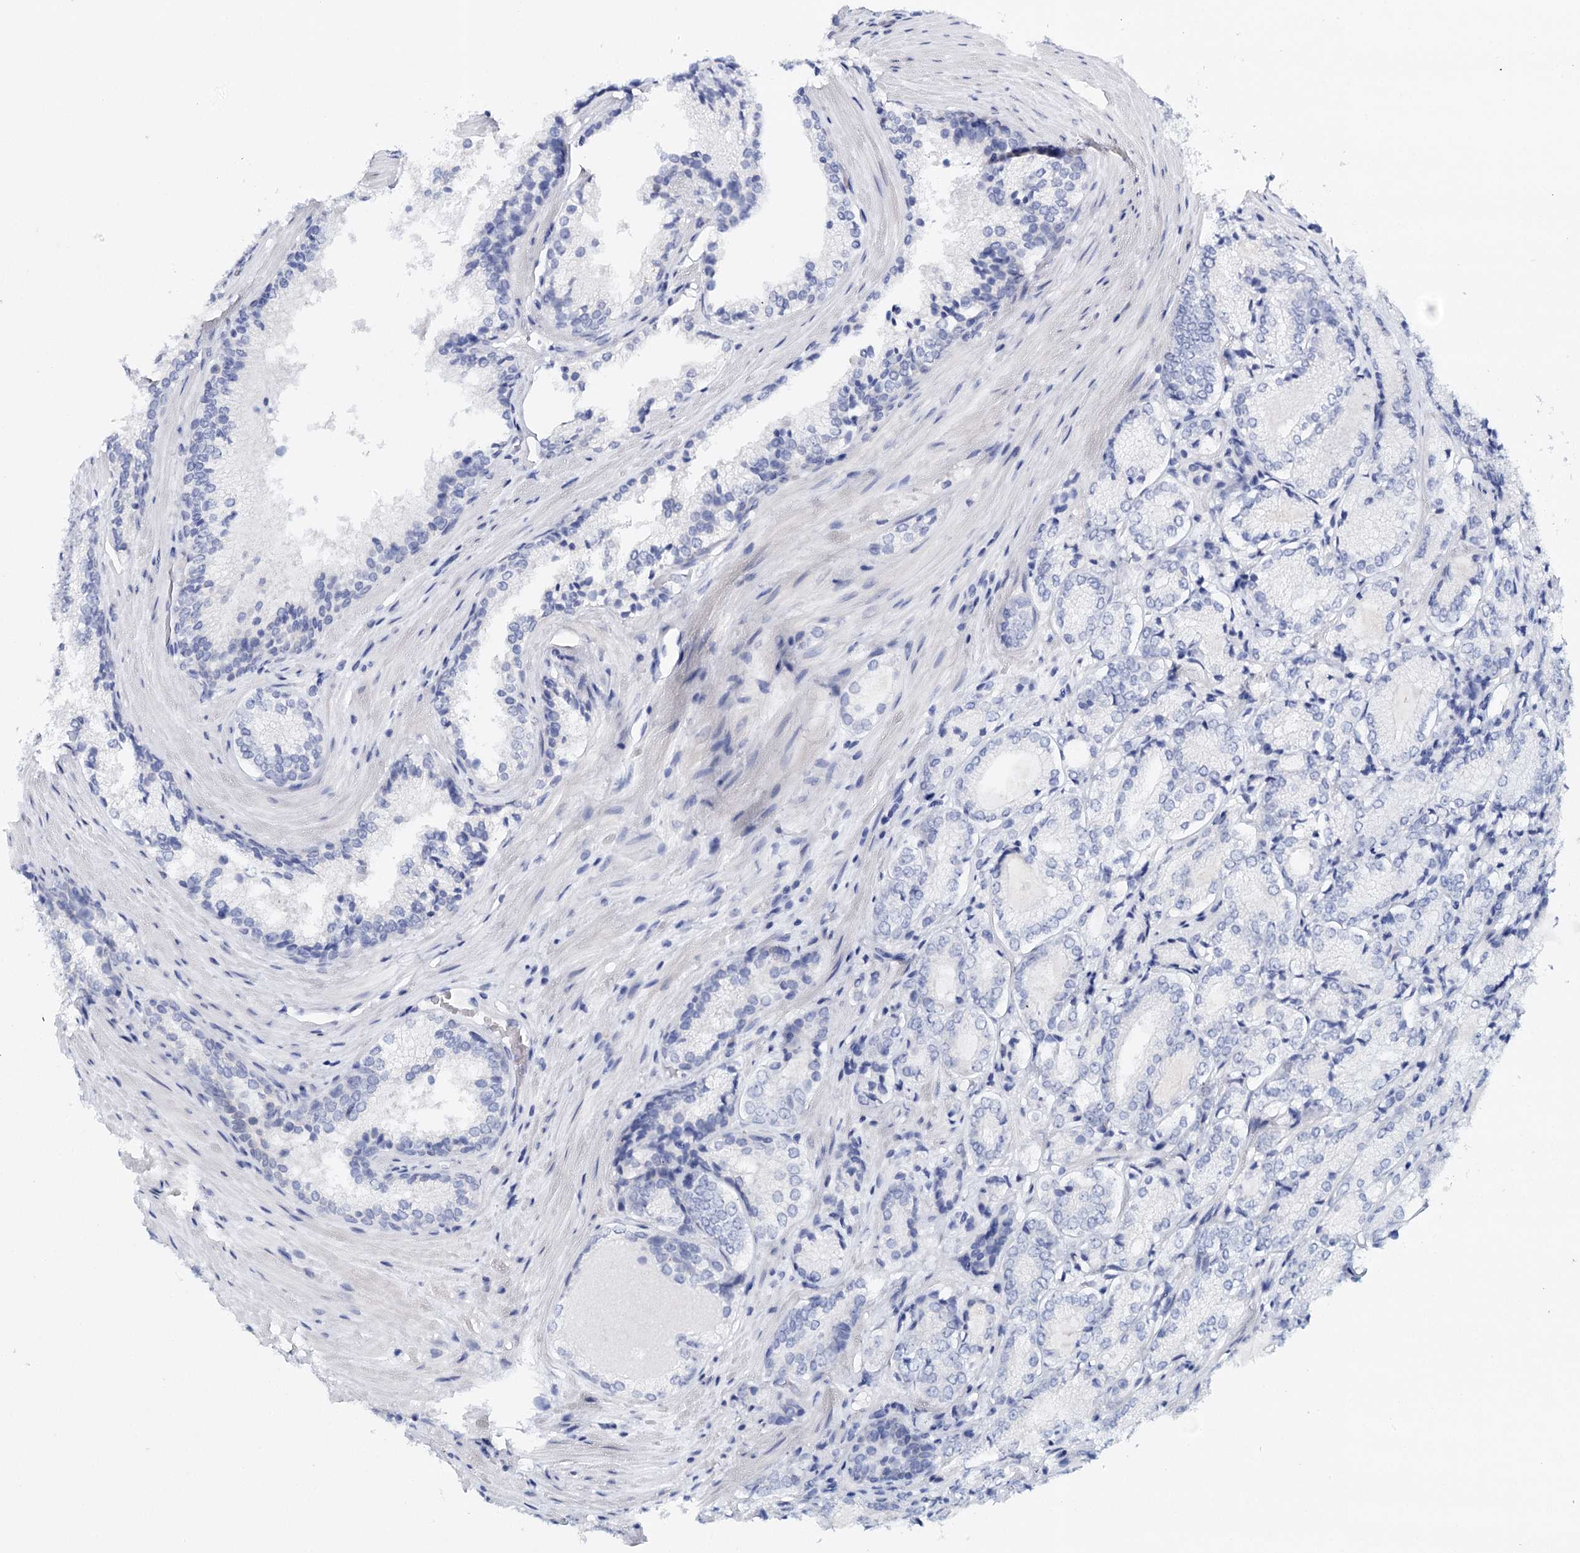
{"staining": {"intensity": "negative", "quantity": "none", "location": "none"}, "tissue": "prostate cancer", "cell_type": "Tumor cells", "image_type": "cancer", "snomed": [{"axis": "morphology", "description": "Adenocarcinoma, Low grade"}, {"axis": "topography", "description": "Prostate"}], "caption": "This micrograph is of prostate cancer stained with immunohistochemistry (IHC) to label a protein in brown with the nuclei are counter-stained blue. There is no positivity in tumor cells.", "gene": "HSPA4L", "patient": {"sex": "male", "age": 74}}